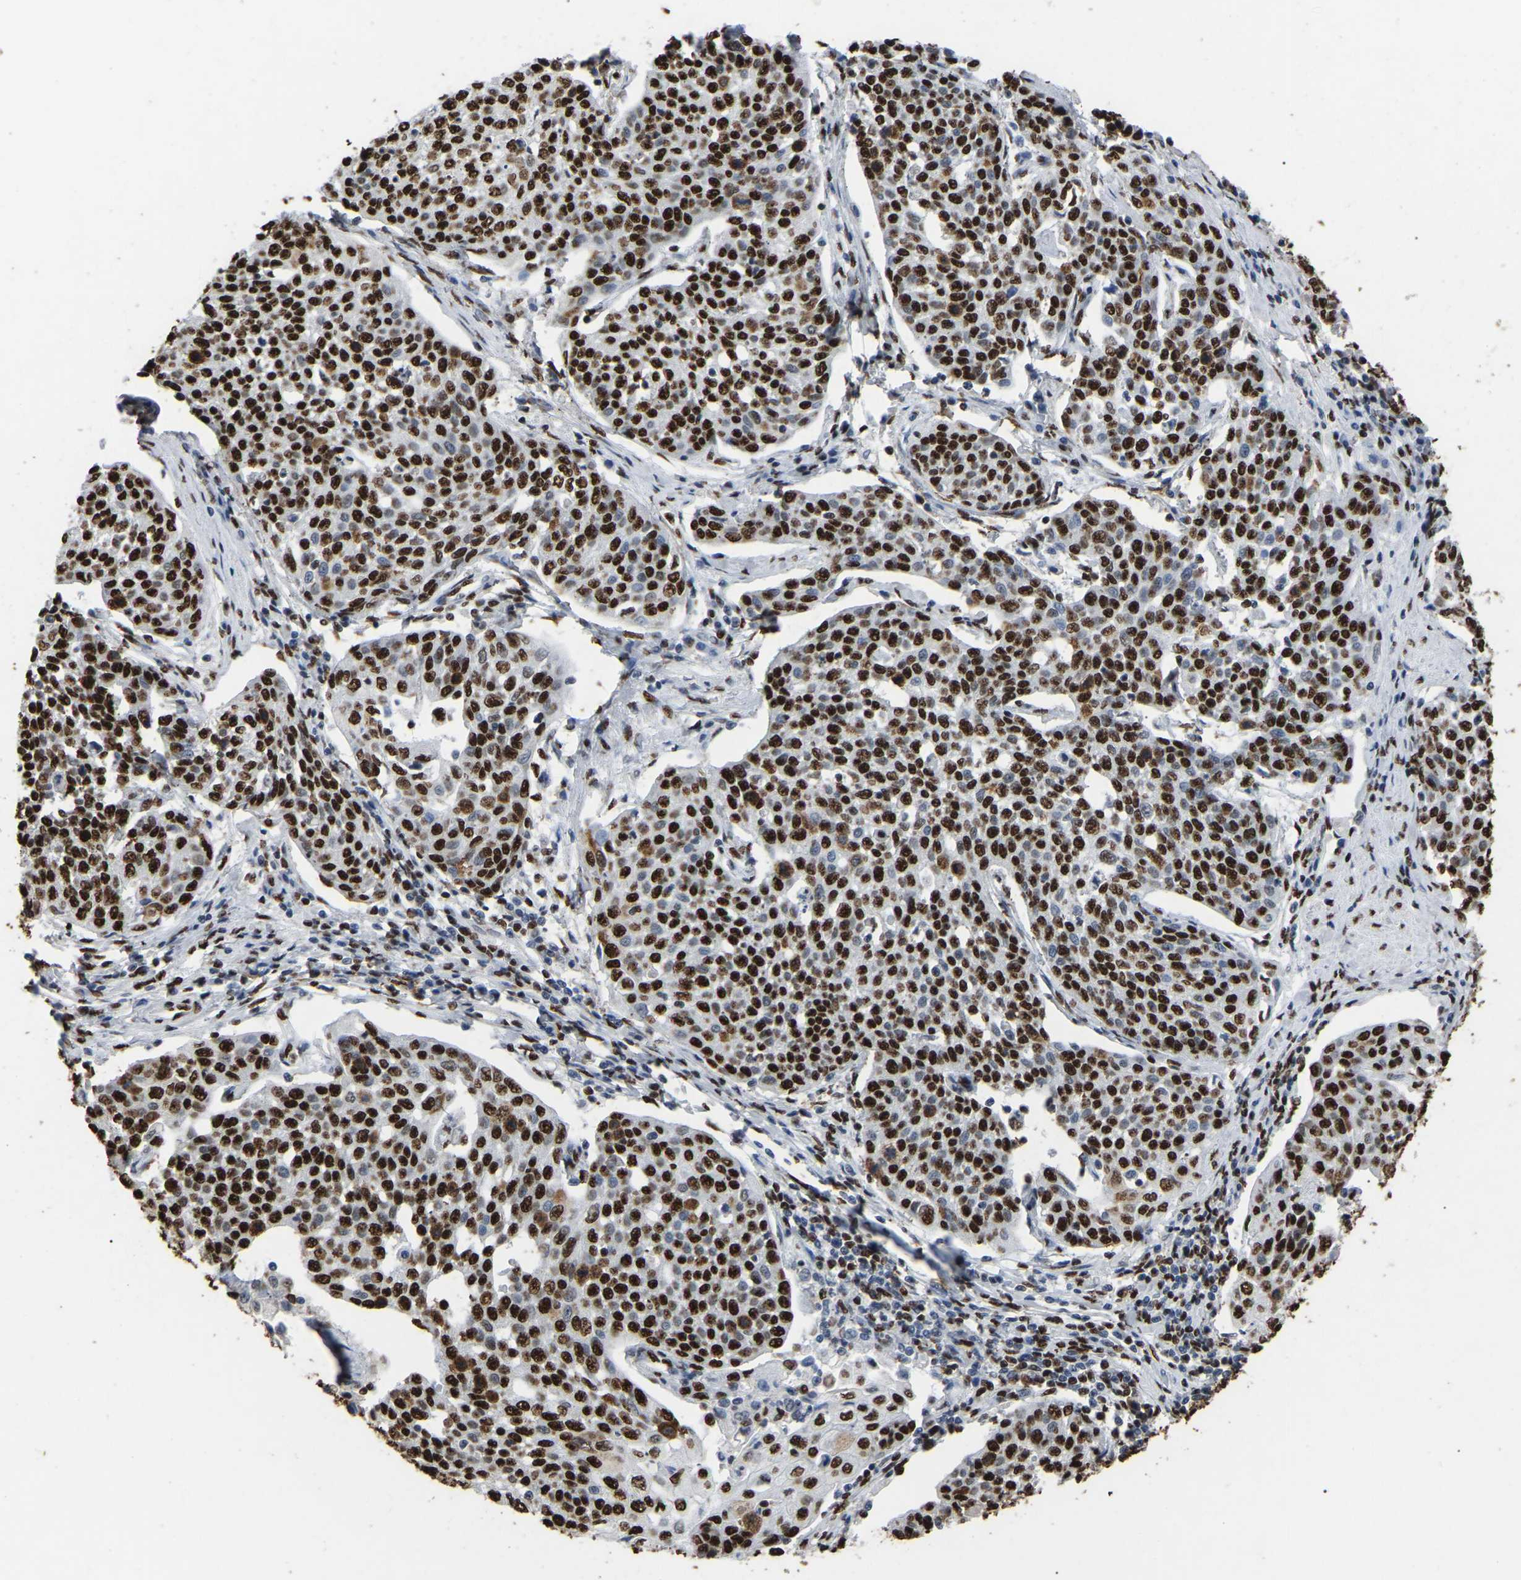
{"staining": {"intensity": "strong", "quantity": ">75%", "location": "nuclear"}, "tissue": "cervical cancer", "cell_type": "Tumor cells", "image_type": "cancer", "snomed": [{"axis": "morphology", "description": "Squamous cell carcinoma, NOS"}, {"axis": "topography", "description": "Cervix"}], "caption": "This is a photomicrograph of IHC staining of cervical cancer (squamous cell carcinoma), which shows strong expression in the nuclear of tumor cells.", "gene": "RBL2", "patient": {"sex": "female", "age": 34}}